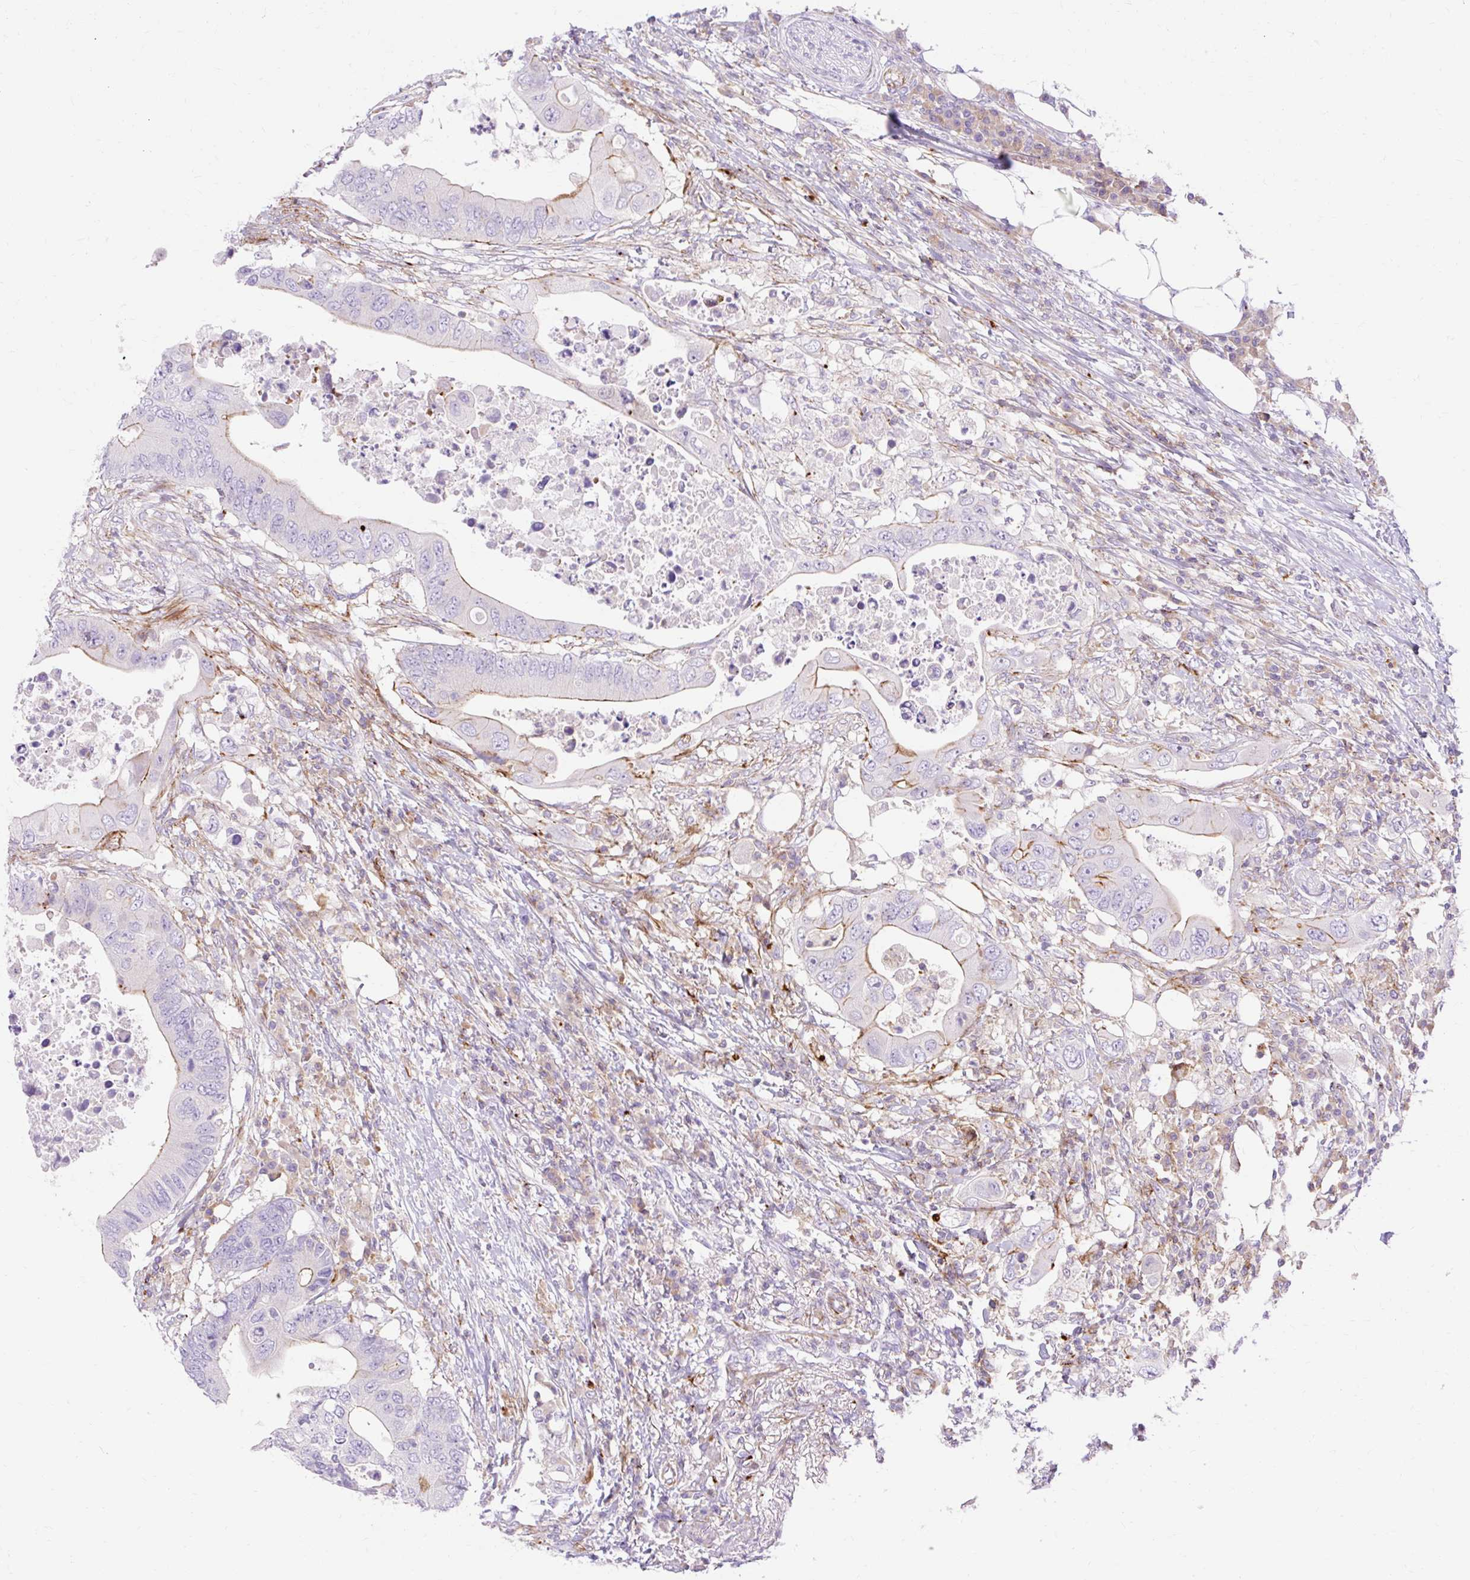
{"staining": {"intensity": "weak", "quantity": "25%-75%", "location": "cytoplasmic/membranous"}, "tissue": "colorectal cancer", "cell_type": "Tumor cells", "image_type": "cancer", "snomed": [{"axis": "morphology", "description": "Adenocarcinoma, NOS"}, {"axis": "topography", "description": "Colon"}], "caption": "A brown stain labels weak cytoplasmic/membranous expression of a protein in adenocarcinoma (colorectal) tumor cells.", "gene": "CORO7-PAM16", "patient": {"sex": "male", "age": 71}}